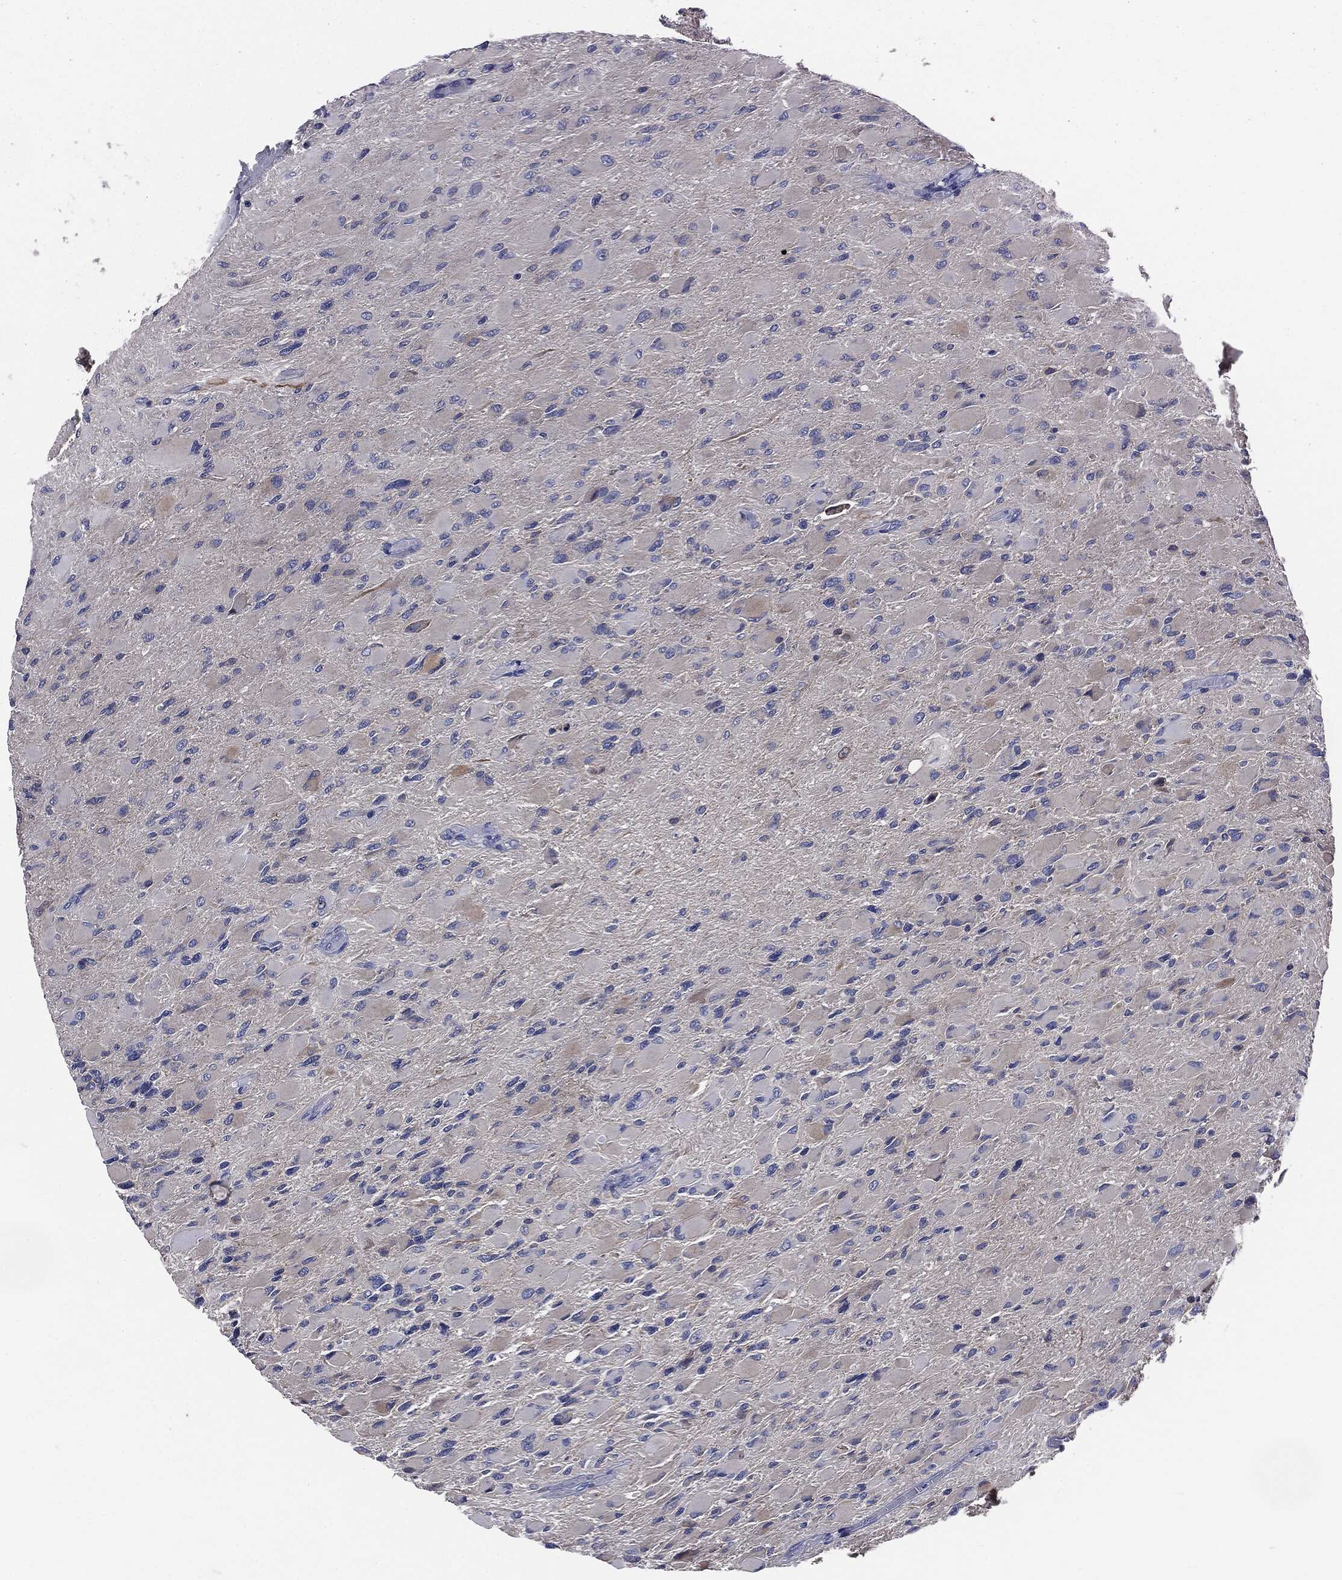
{"staining": {"intensity": "negative", "quantity": "none", "location": "none"}, "tissue": "glioma", "cell_type": "Tumor cells", "image_type": "cancer", "snomed": [{"axis": "morphology", "description": "Glioma, malignant, High grade"}, {"axis": "topography", "description": "Cerebral cortex"}], "caption": "High-grade glioma (malignant) was stained to show a protein in brown. There is no significant positivity in tumor cells.", "gene": "PTGS2", "patient": {"sex": "female", "age": 36}}